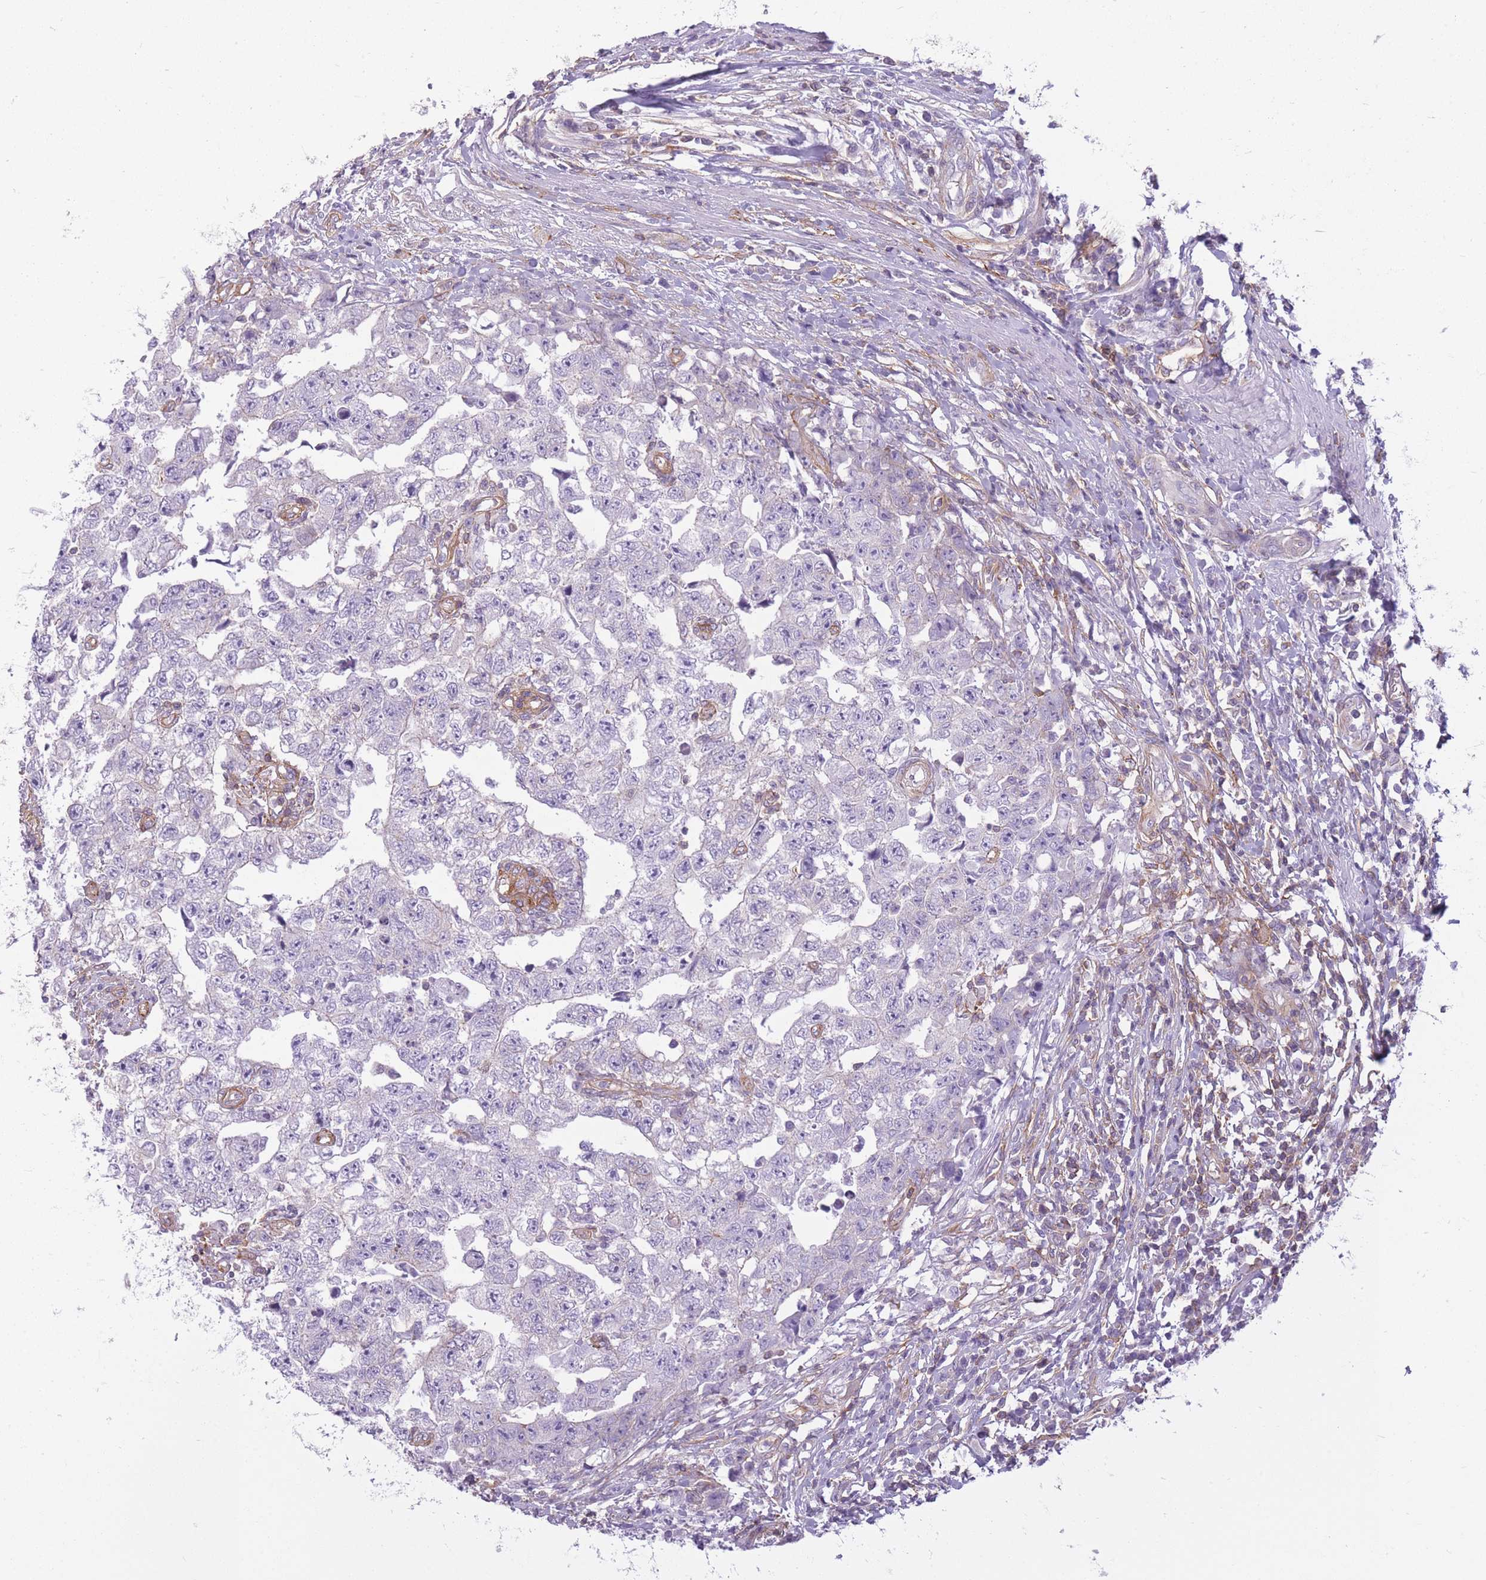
{"staining": {"intensity": "negative", "quantity": "none", "location": "none"}, "tissue": "testis cancer", "cell_type": "Tumor cells", "image_type": "cancer", "snomed": [{"axis": "morphology", "description": "Carcinoma, Embryonal, NOS"}, {"axis": "topography", "description": "Testis"}], "caption": "High power microscopy micrograph of an IHC histopathology image of embryonal carcinoma (testis), revealing no significant positivity in tumor cells.", "gene": "ADD1", "patient": {"sex": "male", "age": 25}}